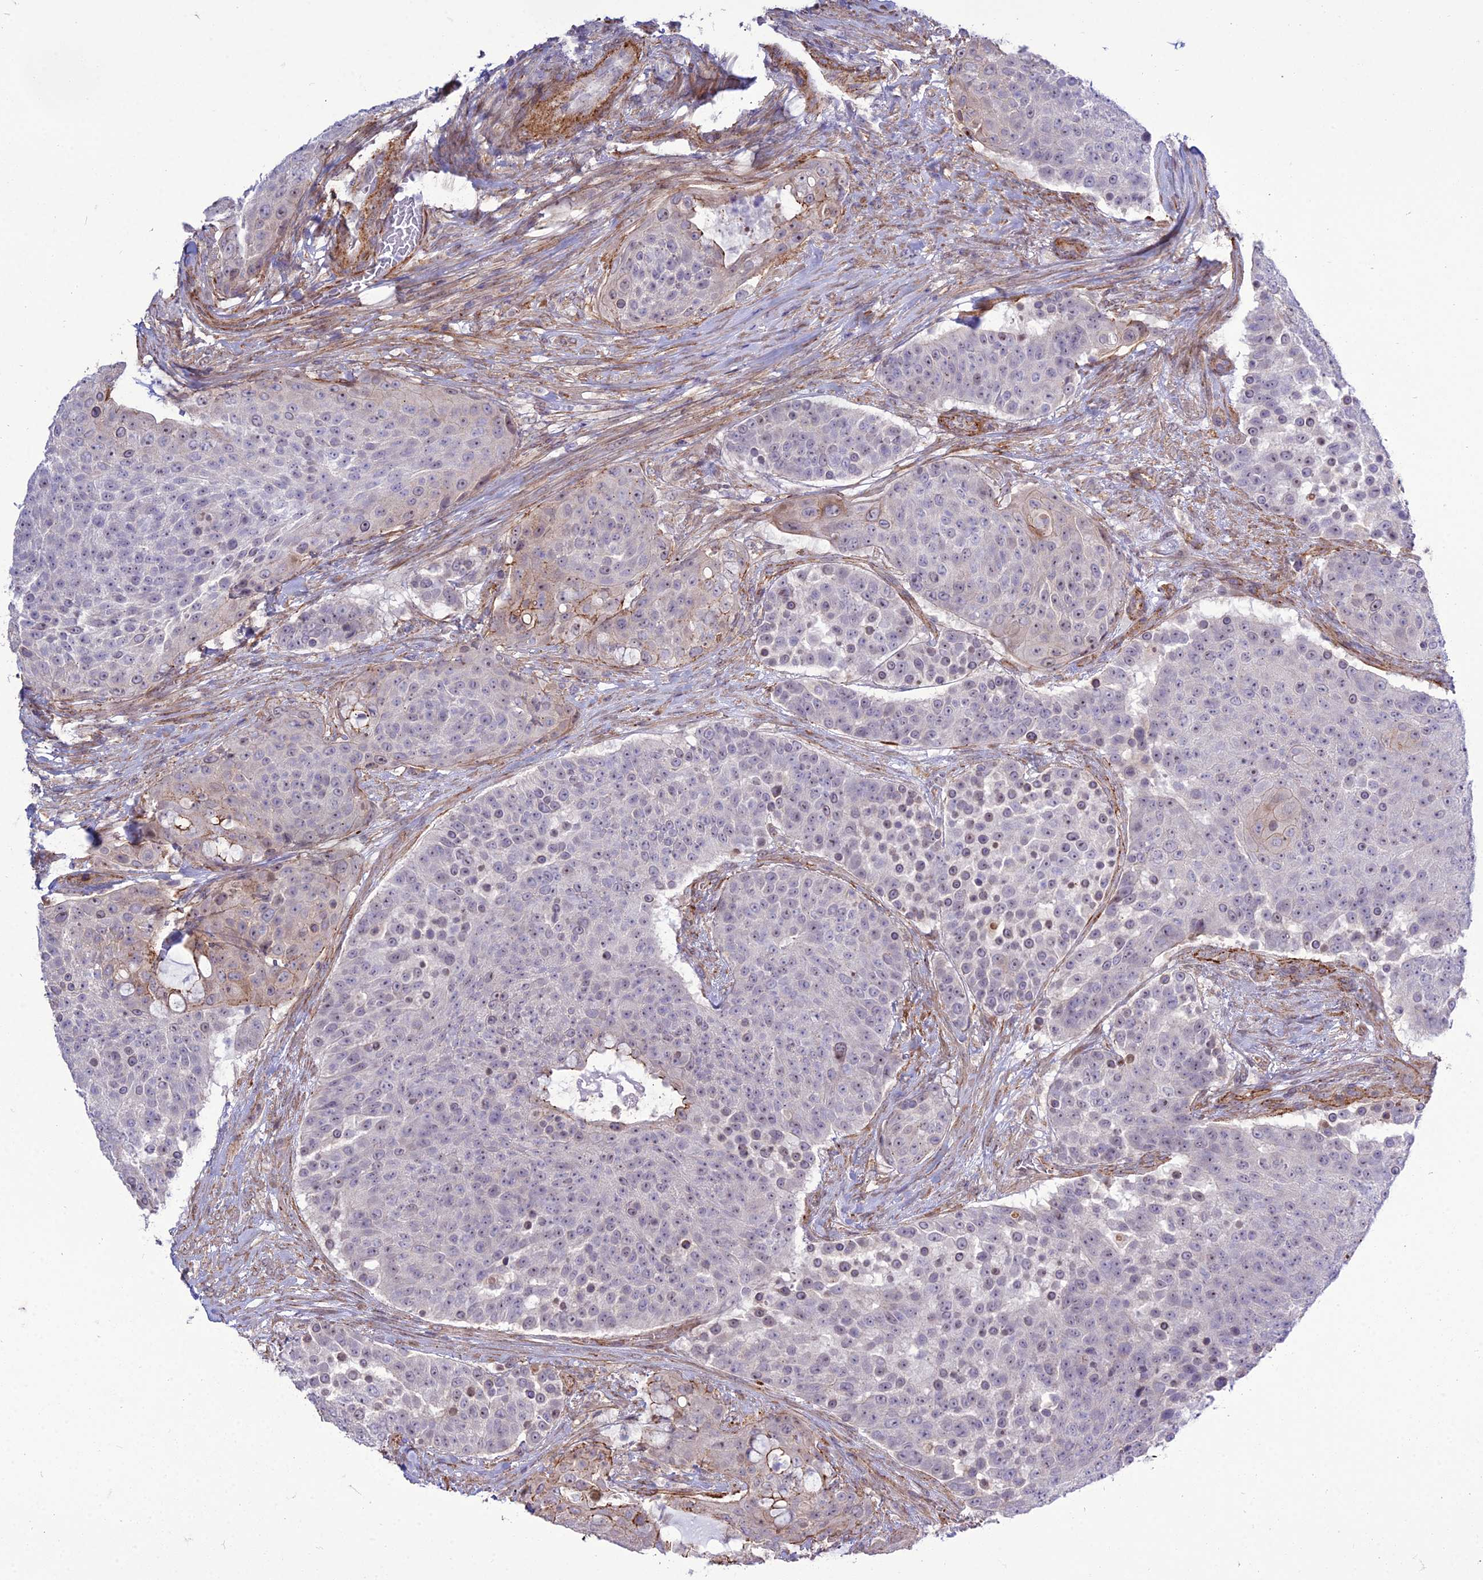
{"staining": {"intensity": "weak", "quantity": "<25%", "location": "cytoplasmic/membranous"}, "tissue": "urothelial cancer", "cell_type": "Tumor cells", "image_type": "cancer", "snomed": [{"axis": "morphology", "description": "Urothelial carcinoma, High grade"}, {"axis": "topography", "description": "Urinary bladder"}], "caption": "Micrograph shows no significant protein expression in tumor cells of high-grade urothelial carcinoma.", "gene": "TSPYL2", "patient": {"sex": "female", "age": 63}}